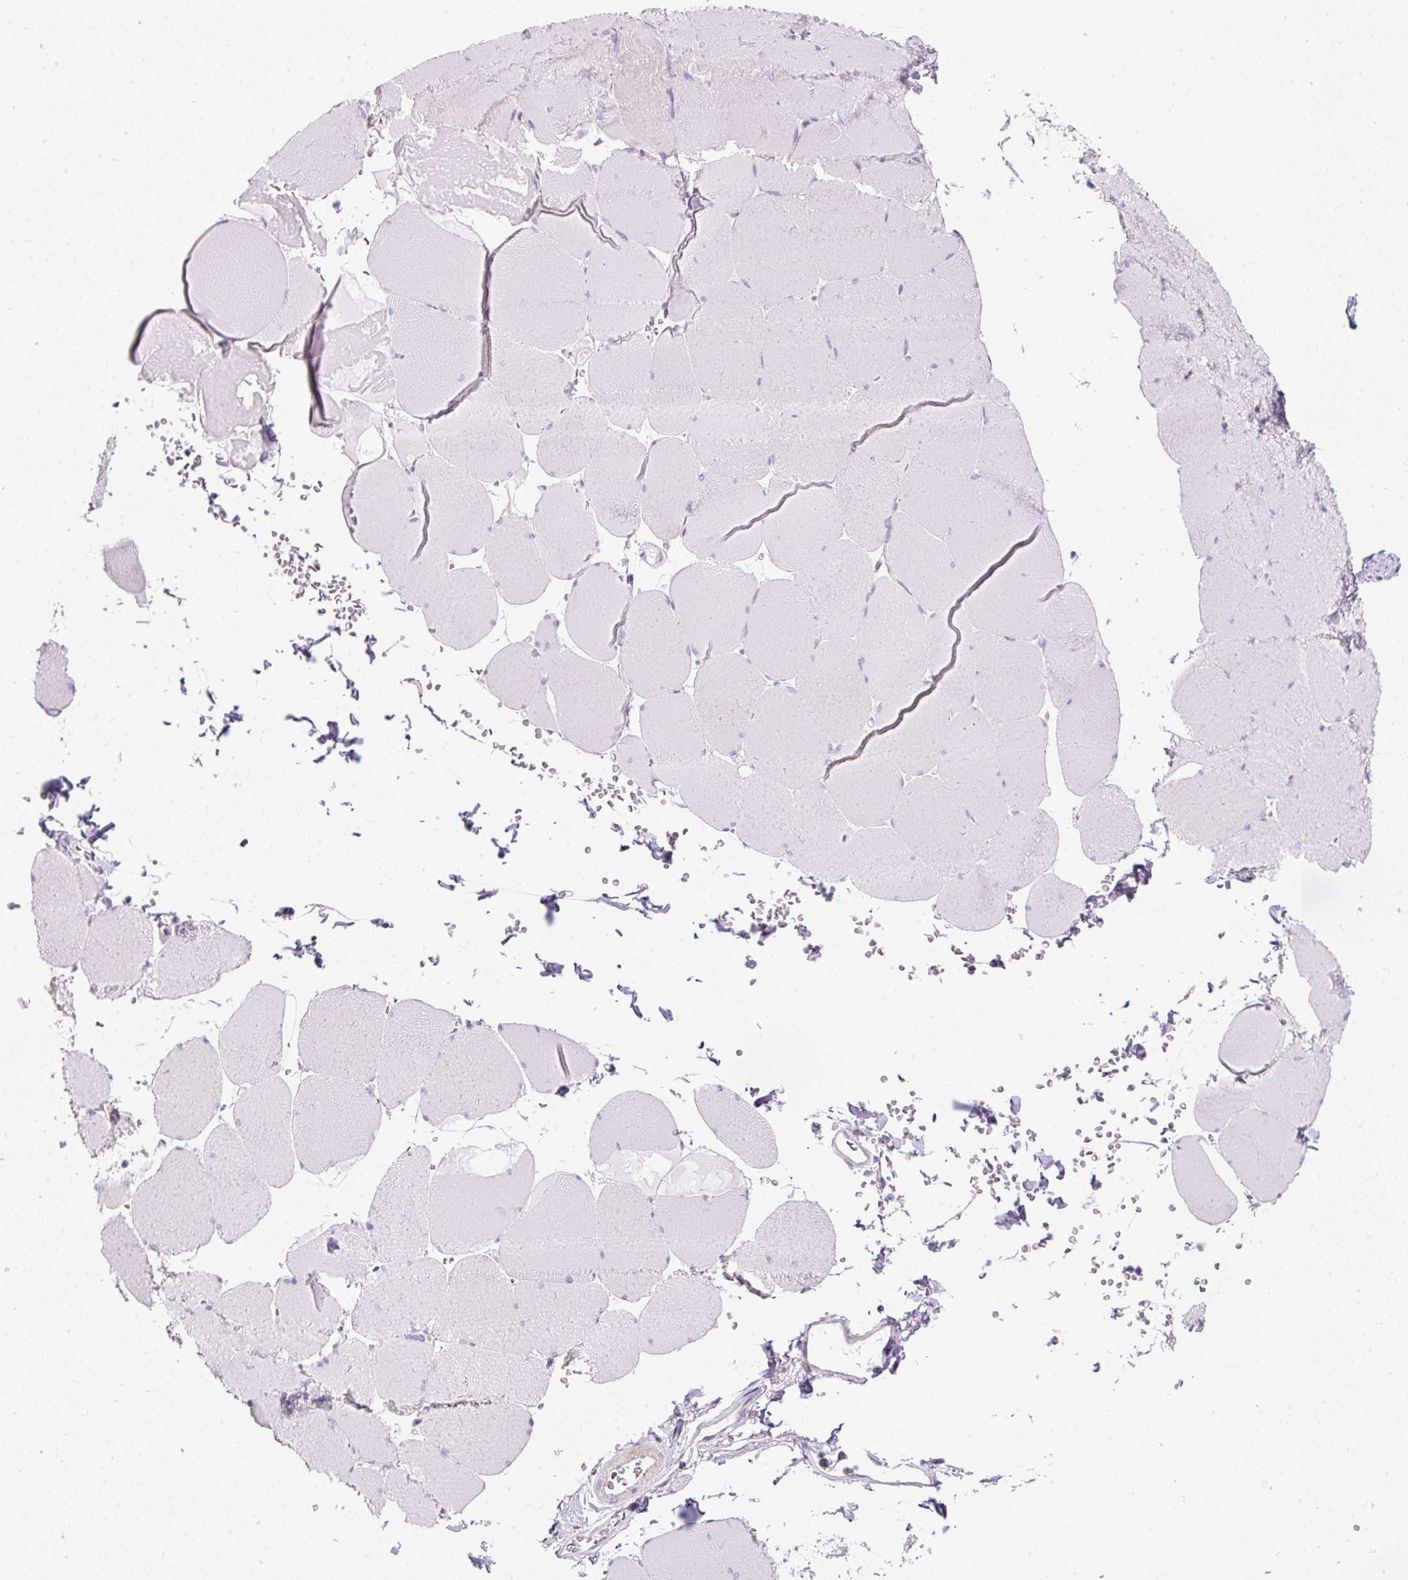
{"staining": {"intensity": "negative", "quantity": "none", "location": "none"}, "tissue": "skeletal muscle", "cell_type": "Myocytes", "image_type": "normal", "snomed": [{"axis": "morphology", "description": "Normal tissue, NOS"}, {"axis": "topography", "description": "Skeletal muscle"}, {"axis": "topography", "description": "Head-Neck"}], "caption": "This is an immunohistochemistry image of normal skeletal muscle. There is no expression in myocytes.", "gene": "ERAP2", "patient": {"sex": "male", "age": 66}}